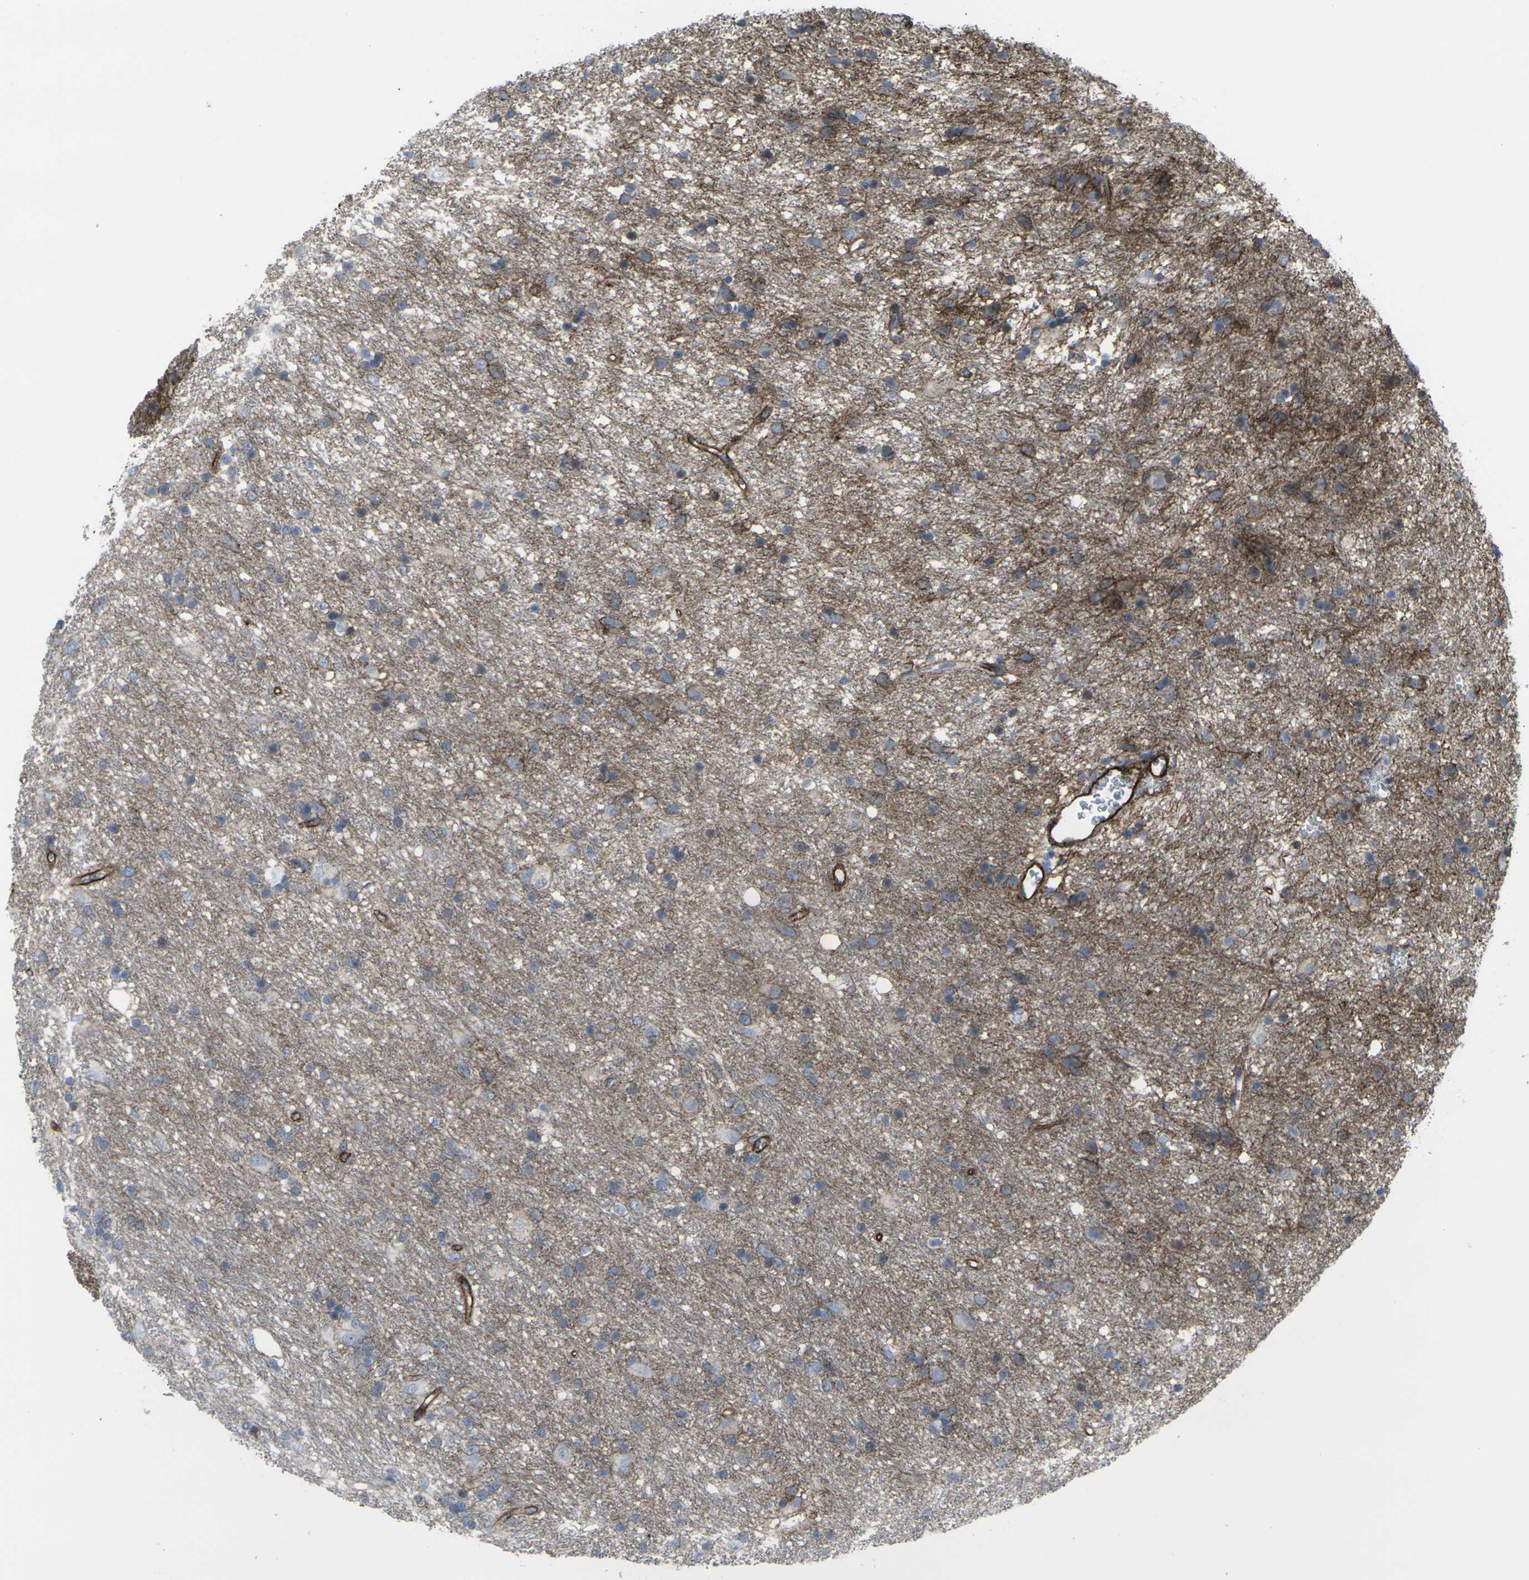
{"staining": {"intensity": "moderate", "quantity": "<25%", "location": "cytoplasmic/membranous"}, "tissue": "glioma", "cell_type": "Tumor cells", "image_type": "cancer", "snomed": [{"axis": "morphology", "description": "Glioma, malignant, Low grade"}, {"axis": "topography", "description": "Brain"}], "caption": "Immunohistochemical staining of malignant low-grade glioma shows low levels of moderate cytoplasmic/membranous staining in approximately <25% of tumor cells.", "gene": "CDH11", "patient": {"sex": "male", "age": 77}}